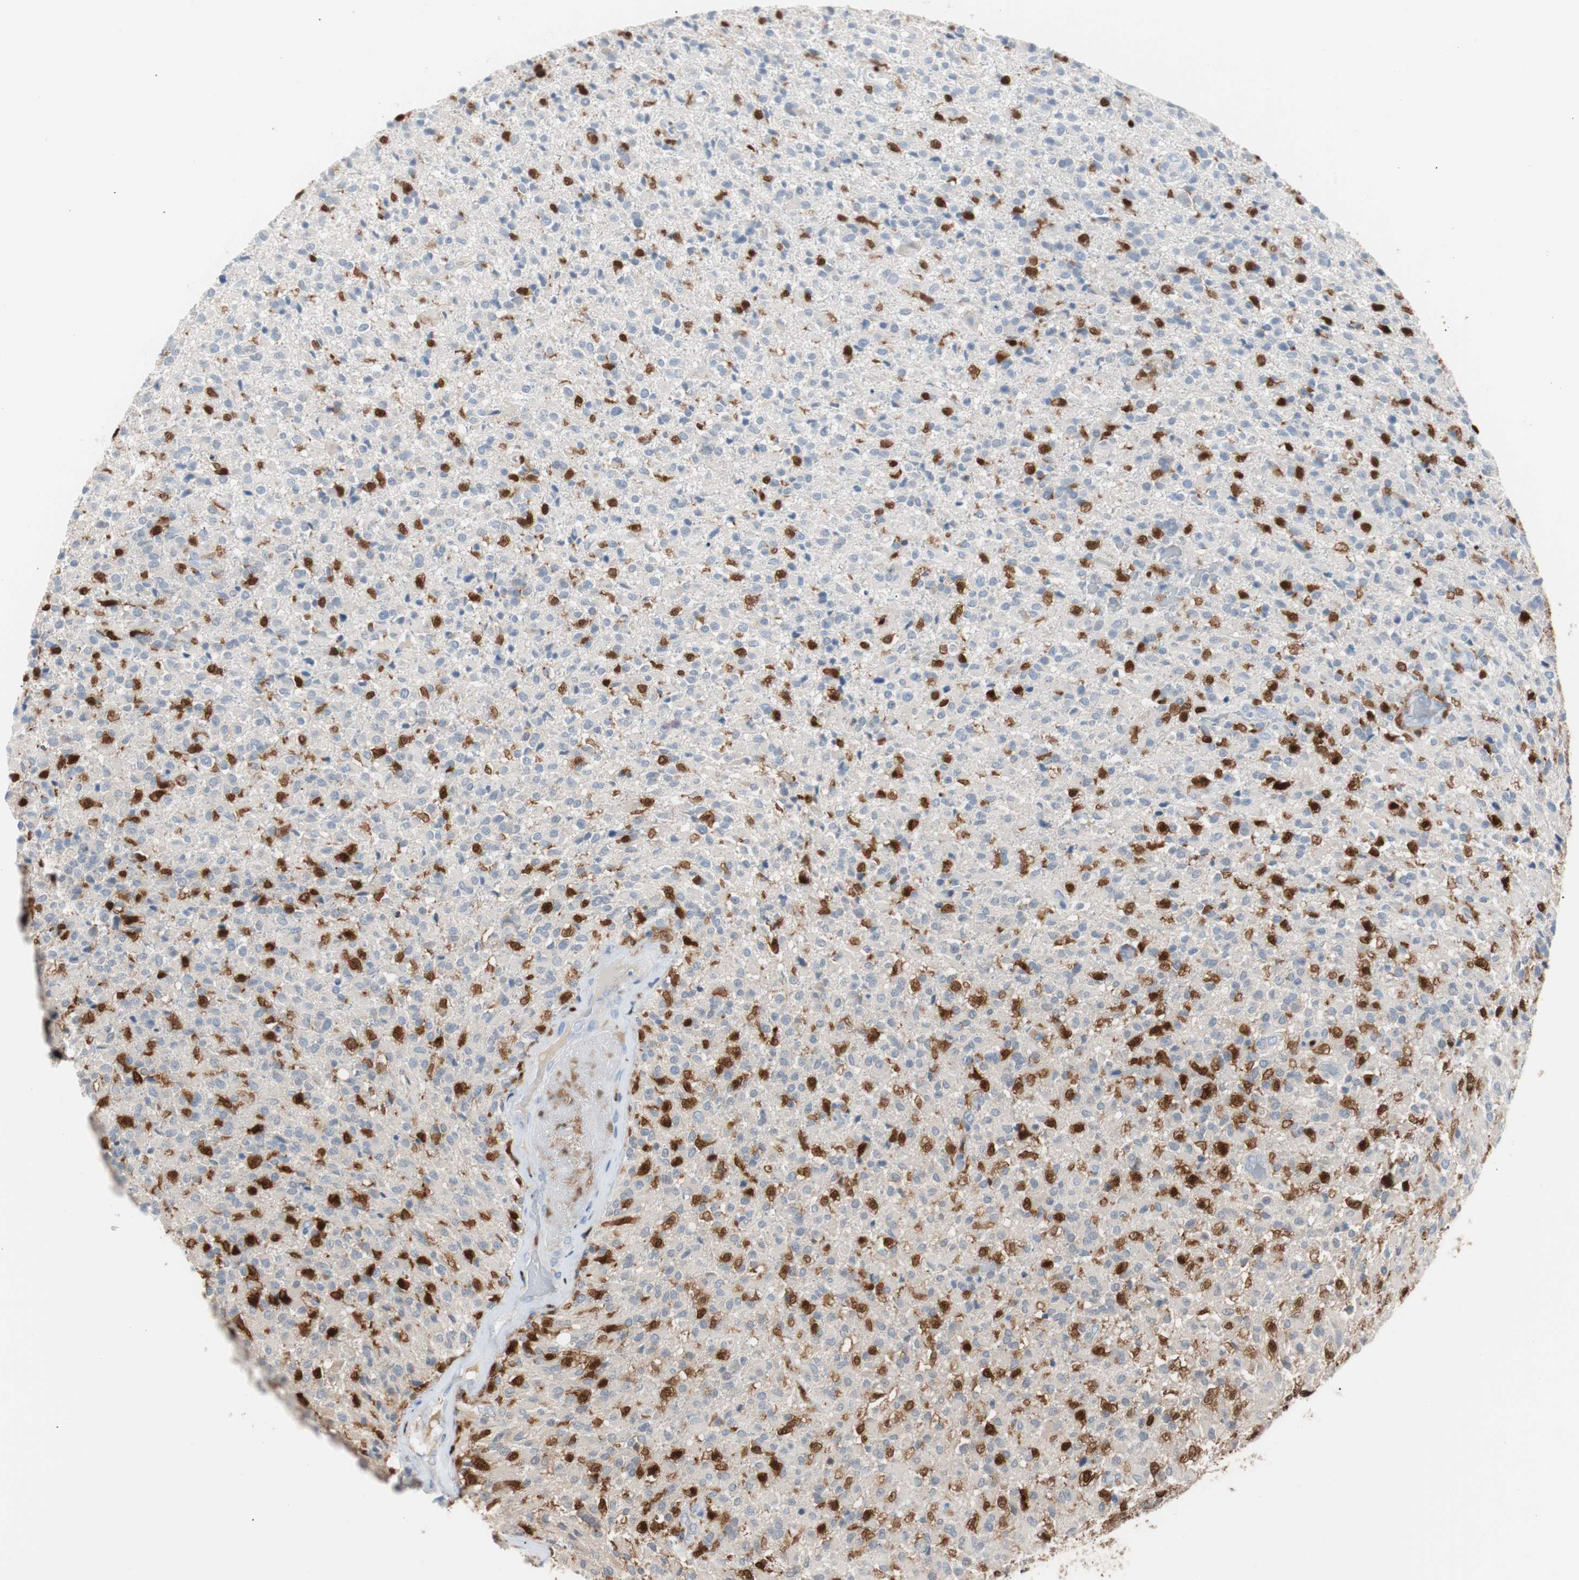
{"staining": {"intensity": "strong", "quantity": "25%-75%", "location": "nuclear"}, "tissue": "glioma", "cell_type": "Tumor cells", "image_type": "cancer", "snomed": [{"axis": "morphology", "description": "Glioma, malignant, High grade"}, {"axis": "topography", "description": "Brain"}], "caption": "Human high-grade glioma (malignant) stained with a protein marker reveals strong staining in tumor cells.", "gene": "IL18", "patient": {"sex": "male", "age": 71}}